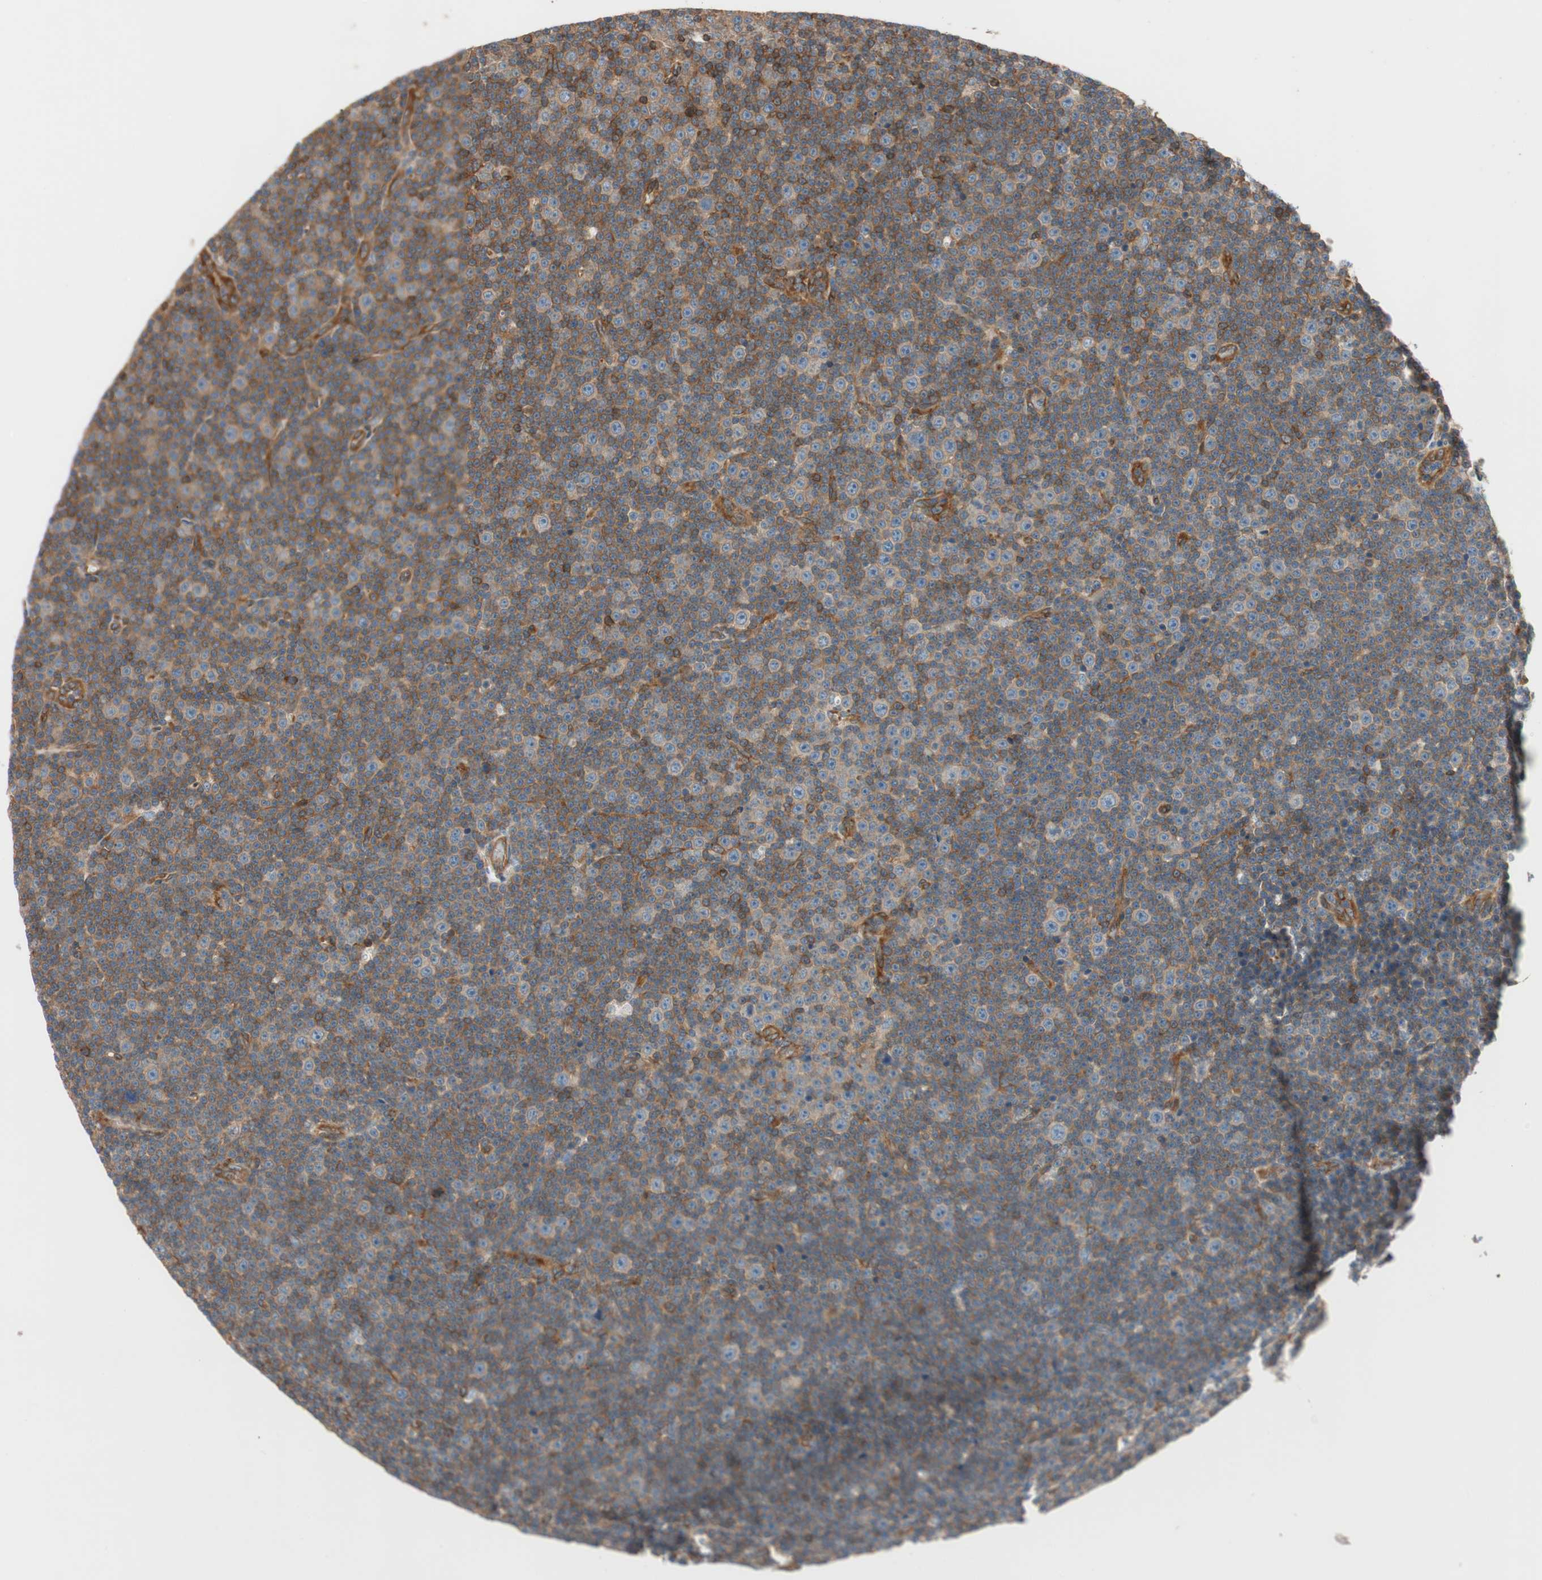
{"staining": {"intensity": "moderate", "quantity": ">75%", "location": "cytoplasmic/membranous"}, "tissue": "lymphoma", "cell_type": "Tumor cells", "image_type": "cancer", "snomed": [{"axis": "morphology", "description": "Malignant lymphoma, non-Hodgkin's type, Low grade"}, {"axis": "topography", "description": "Lymph node"}], "caption": "Protein analysis of lymphoma tissue exhibits moderate cytoplasmic/membranous staining in about >75% of tumor cells.", "gene": "WASL", "patient": {"sex": "female", "age": 67}}